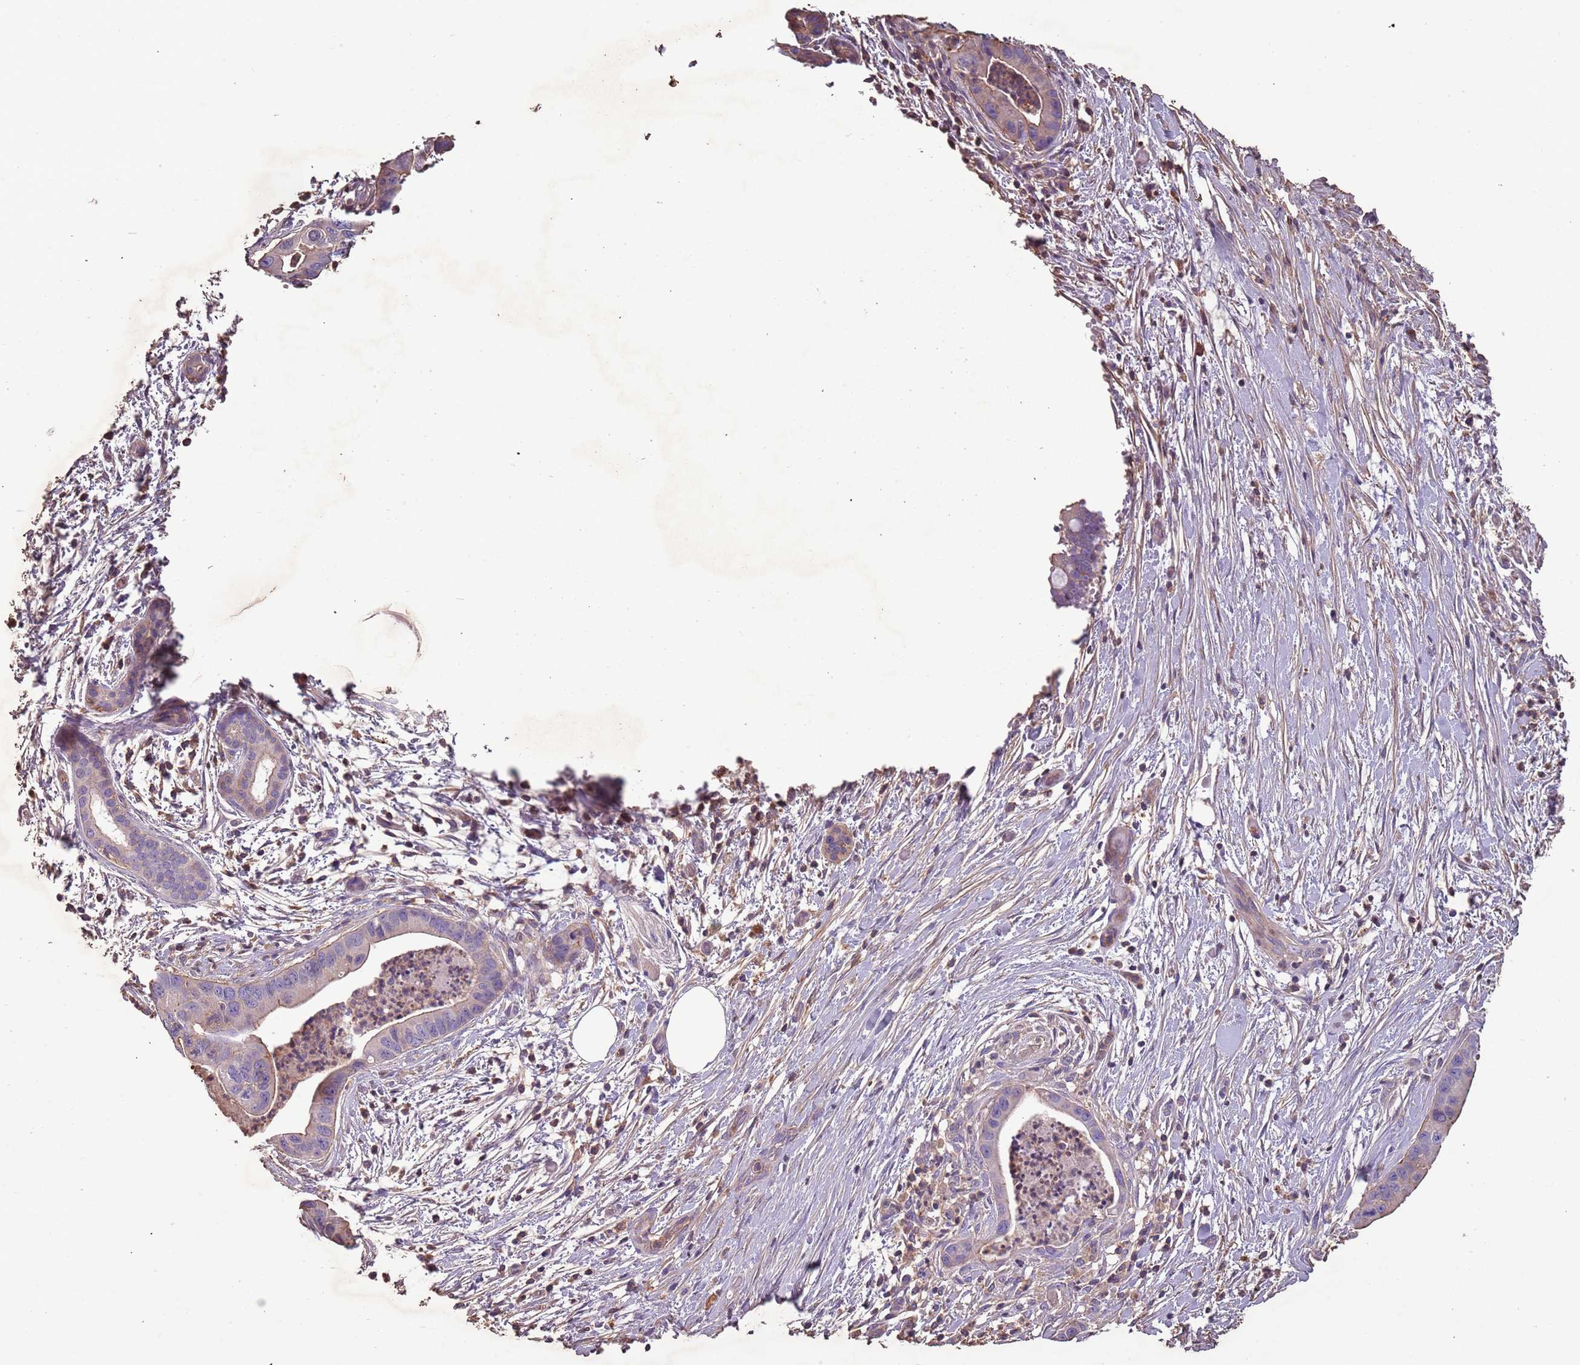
{"staining": {"intensity": "weak", "quantity": "<25%", "location": "cytoplasmic/membranous"}, "tissue": "pancreatic cancer", "cell_type": "Tumor cells", "image_type": "cancer", "snomed": [{"axis": "morphology", "description": "Adenocarcinoma, NOS"}, {"axis": "topography", "description": "Pancreas"}], "caption": "Tumor cells are negative for brown protein staining in adenocarcinoma (pancreatic).", "gene": "FECH", "patient": {"sex": "male", "age": 73}}